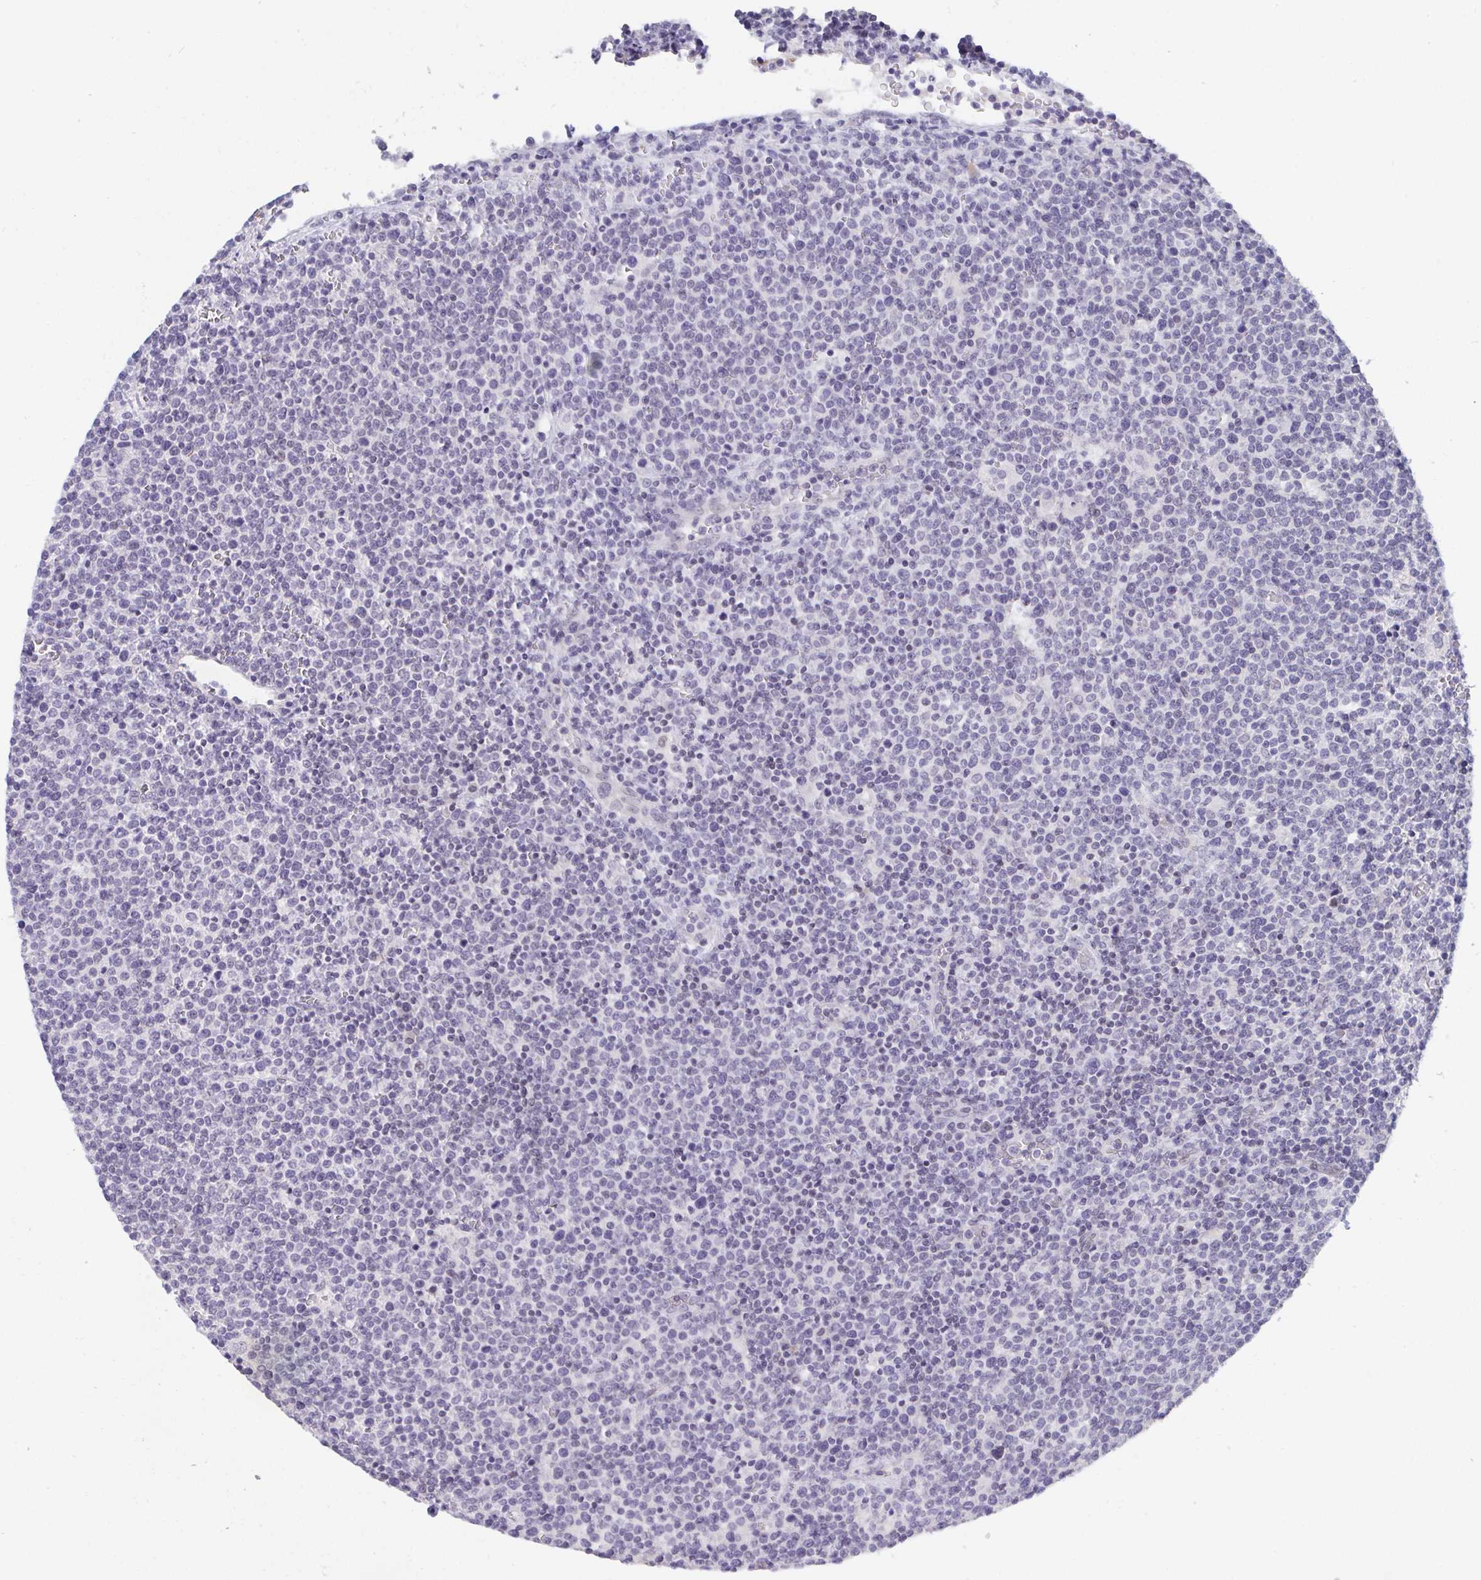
{"staining": {"intensity": "negative", "quantity": "none", "location": "none"}, "tissue": "lymphoma", "cell_type": "Tumor cells", "image_type": "cancer", "snomed": [{"axis": "morphology", "description": "Malignant lymphoma, non-Hodgkin's type, High grade"}, {"axis": "topography", "description": "Lymph node"}], "caption": "Tumor cells are negative for brown protein staining in malignant lymphoma, non-Hodgkin's type (high-grade).", "gene": "BMAL2", "patient": {"sex": "male", "age": 61}}